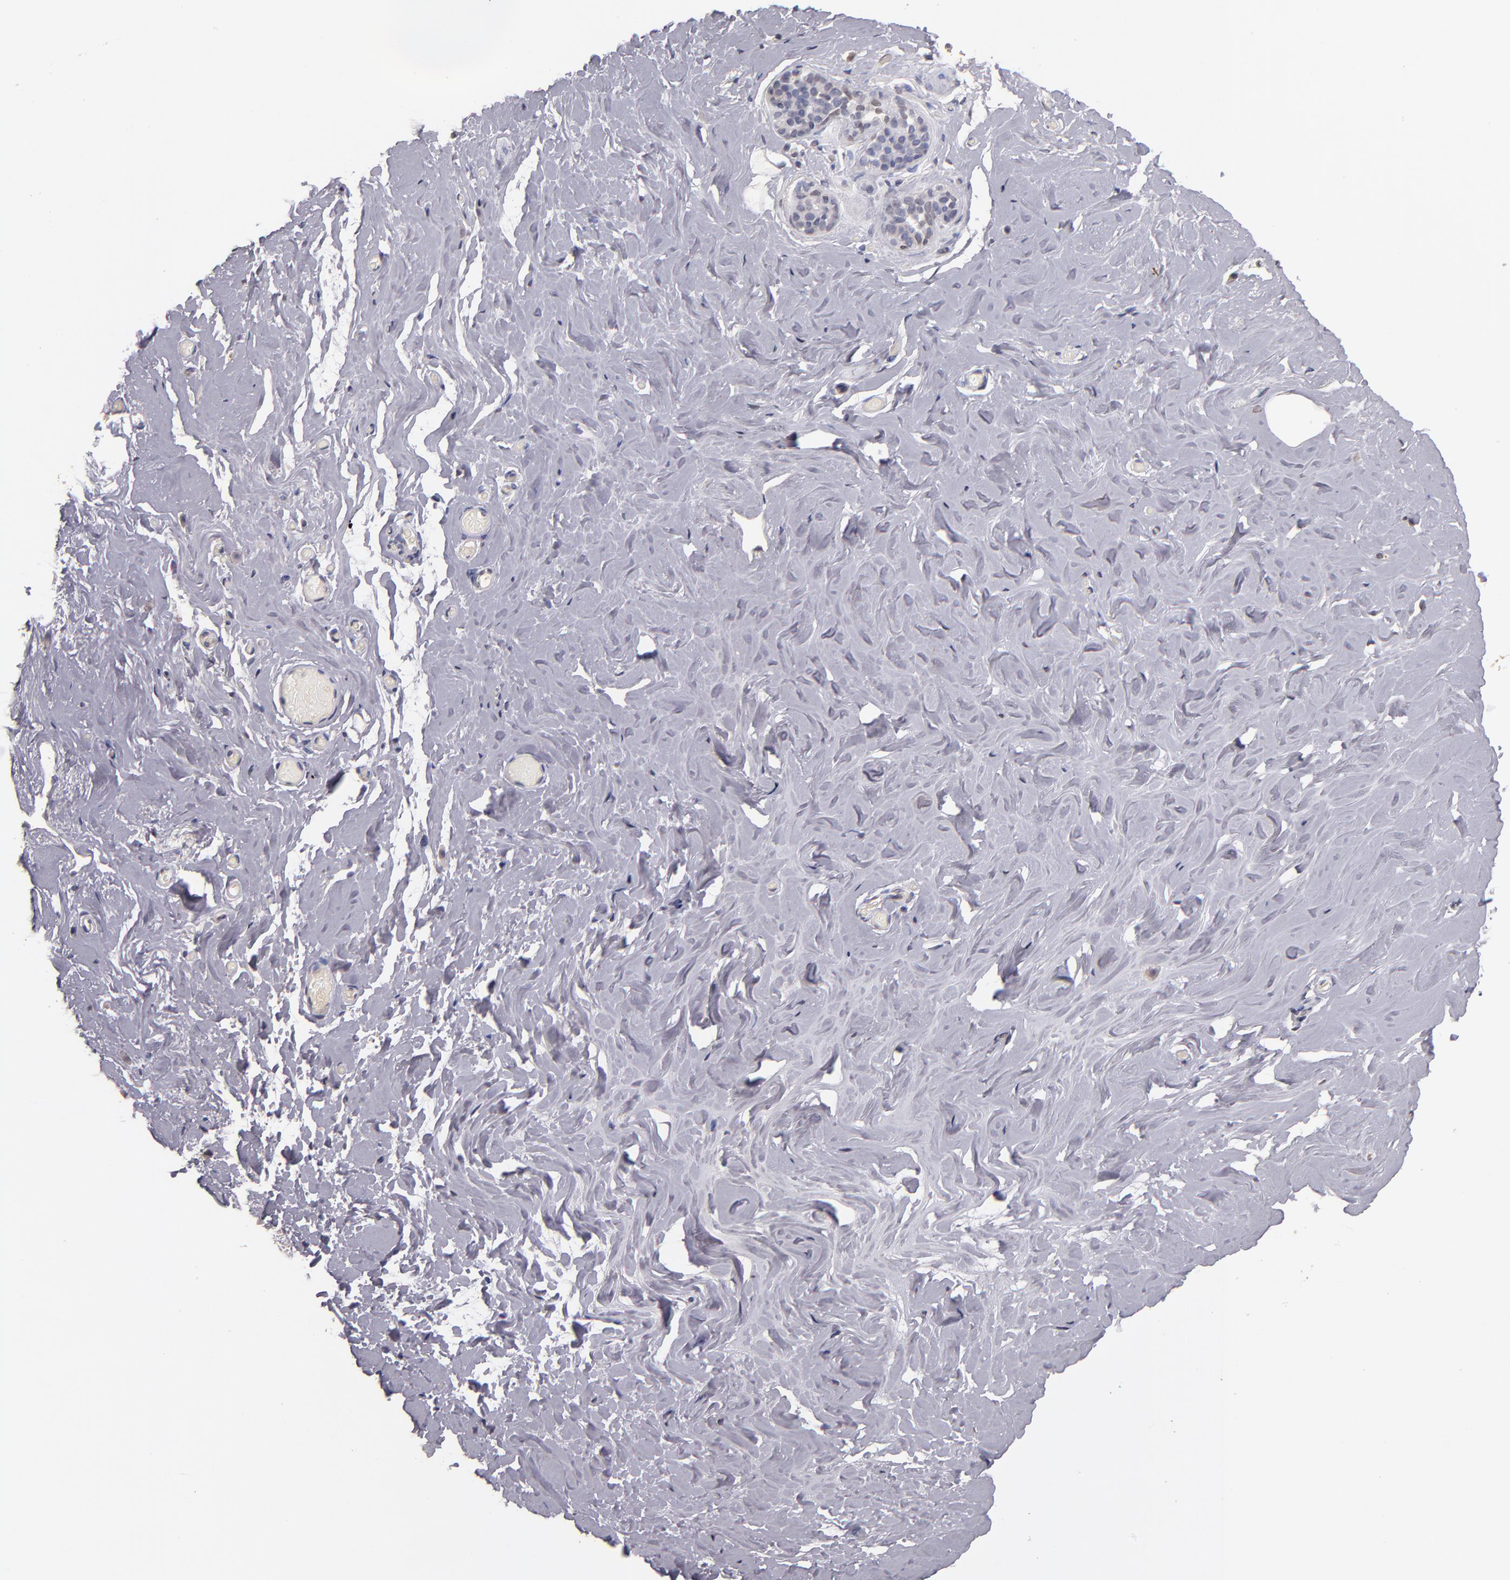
{"staining": {"intensity": "negative", "quantity": "none", "location": "none"}, "tissue": "breast", "cell_type": "Adipocytes", "image_type": "normal", "snomed": [{"axis": "morphology", "description": "Normal tissue, NOS"}, {"axis": "topography", "description": "Breast"}], "caption": "Adipocytes show no significant positivity in normal breast.", "gene": "SOX10", "patient": {"sex": "female", "age": 75}}